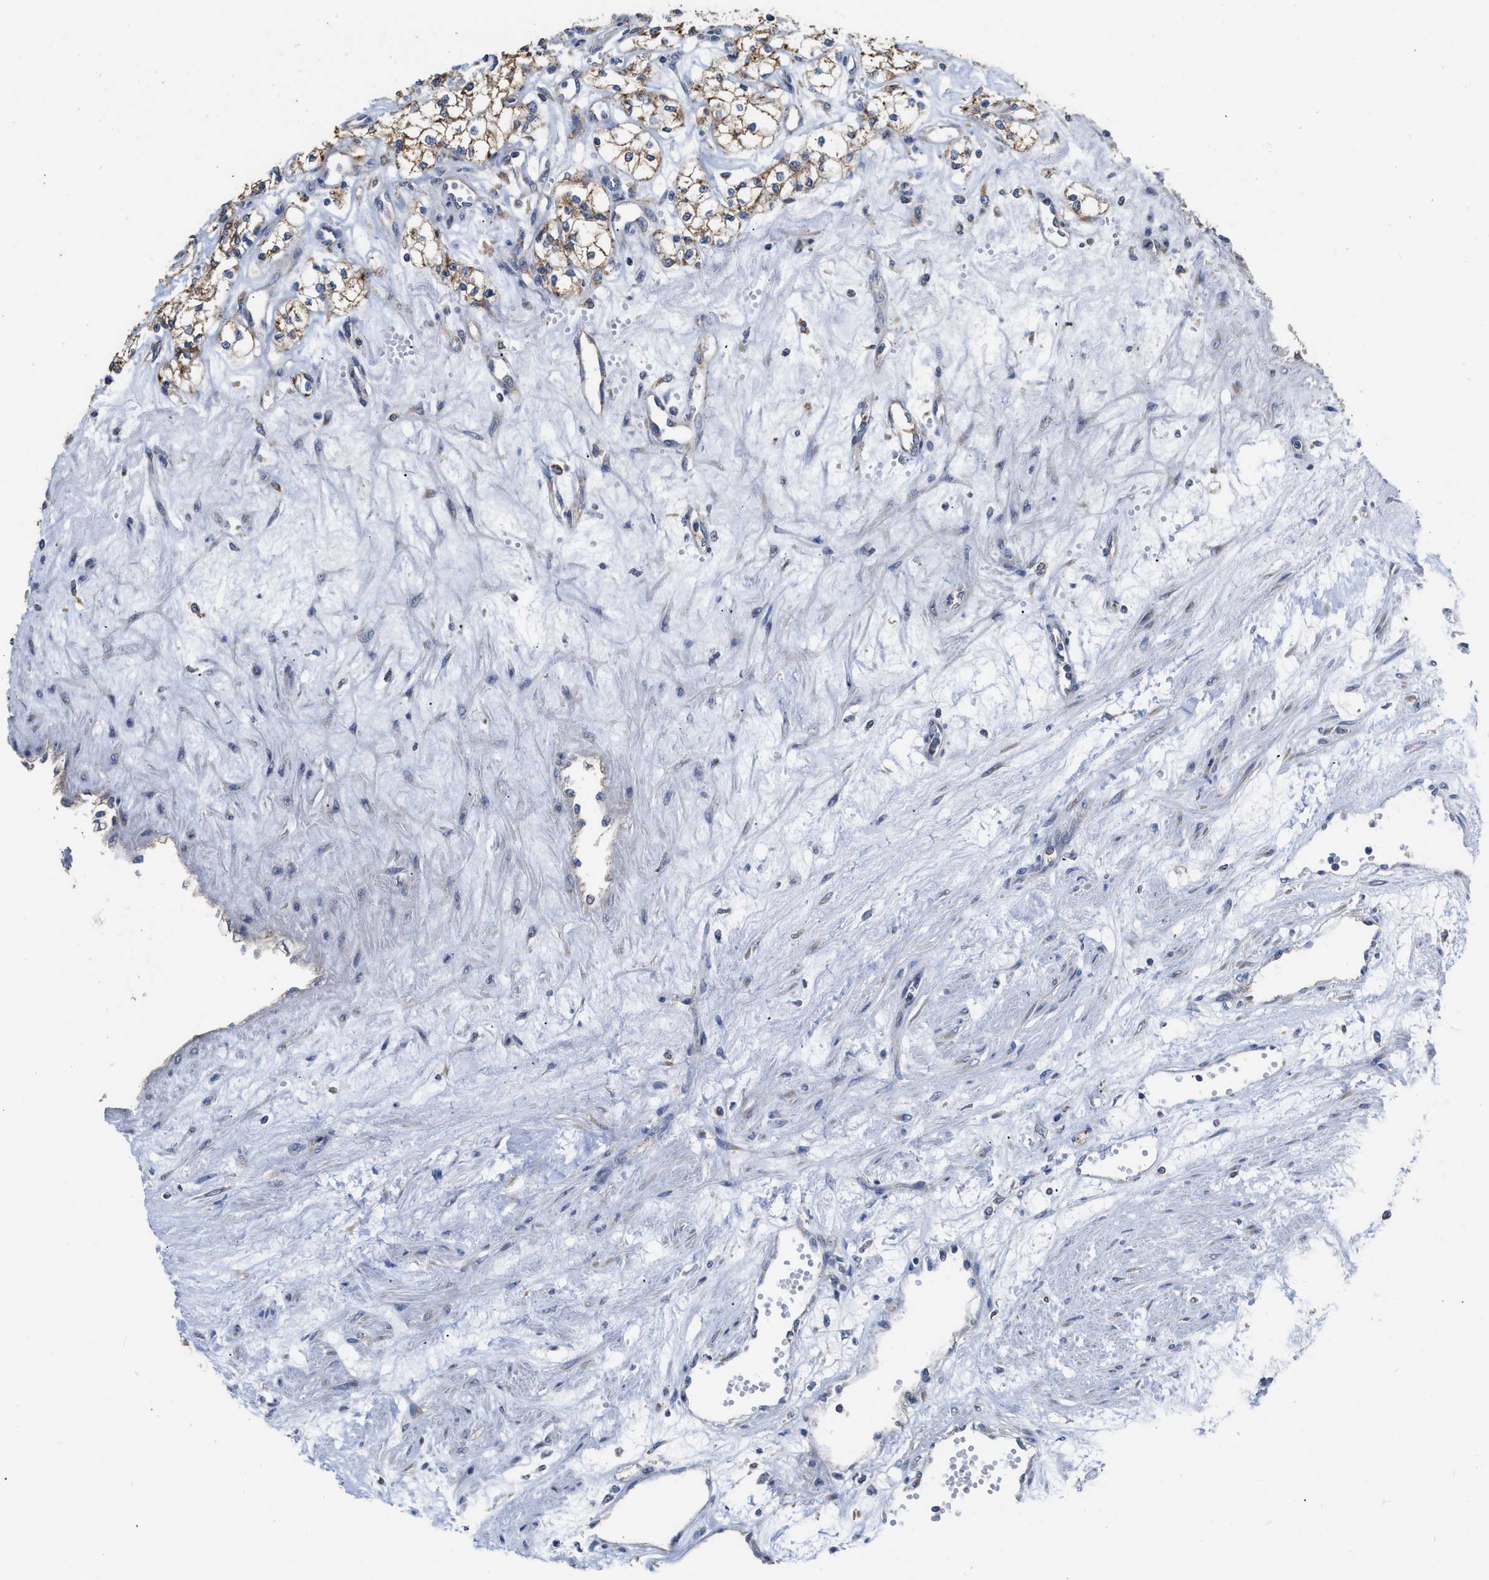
{"staining": {"intensity": "moderate", "quantity": ">75%", "location": "cytoplasmic/membranous"}, "tissue": "renal cancer", "cell_type": "Tumor cells", "image_type": "cancer", "snomed": [{"axis": "morphology", "description": "Adenocarcinoma, NOS"}, {"axis": "topography", "description": "Kidney"}], "caption": "Immunohistochemistry (IHC) staining of renal cancer (adenocarcinoma), which displays medium levels of moderate cytoplasmic/membranous positivity in approximately >75% of tumor cells indicating moderate cytoplasmic/membranous protein staining. The staining was performed using DAB (brown) for protein detection and nuclei were counterstained in hematoxylin (blue).", "gene": "AK2", "patient": {"sex": "male", "age": 59}}